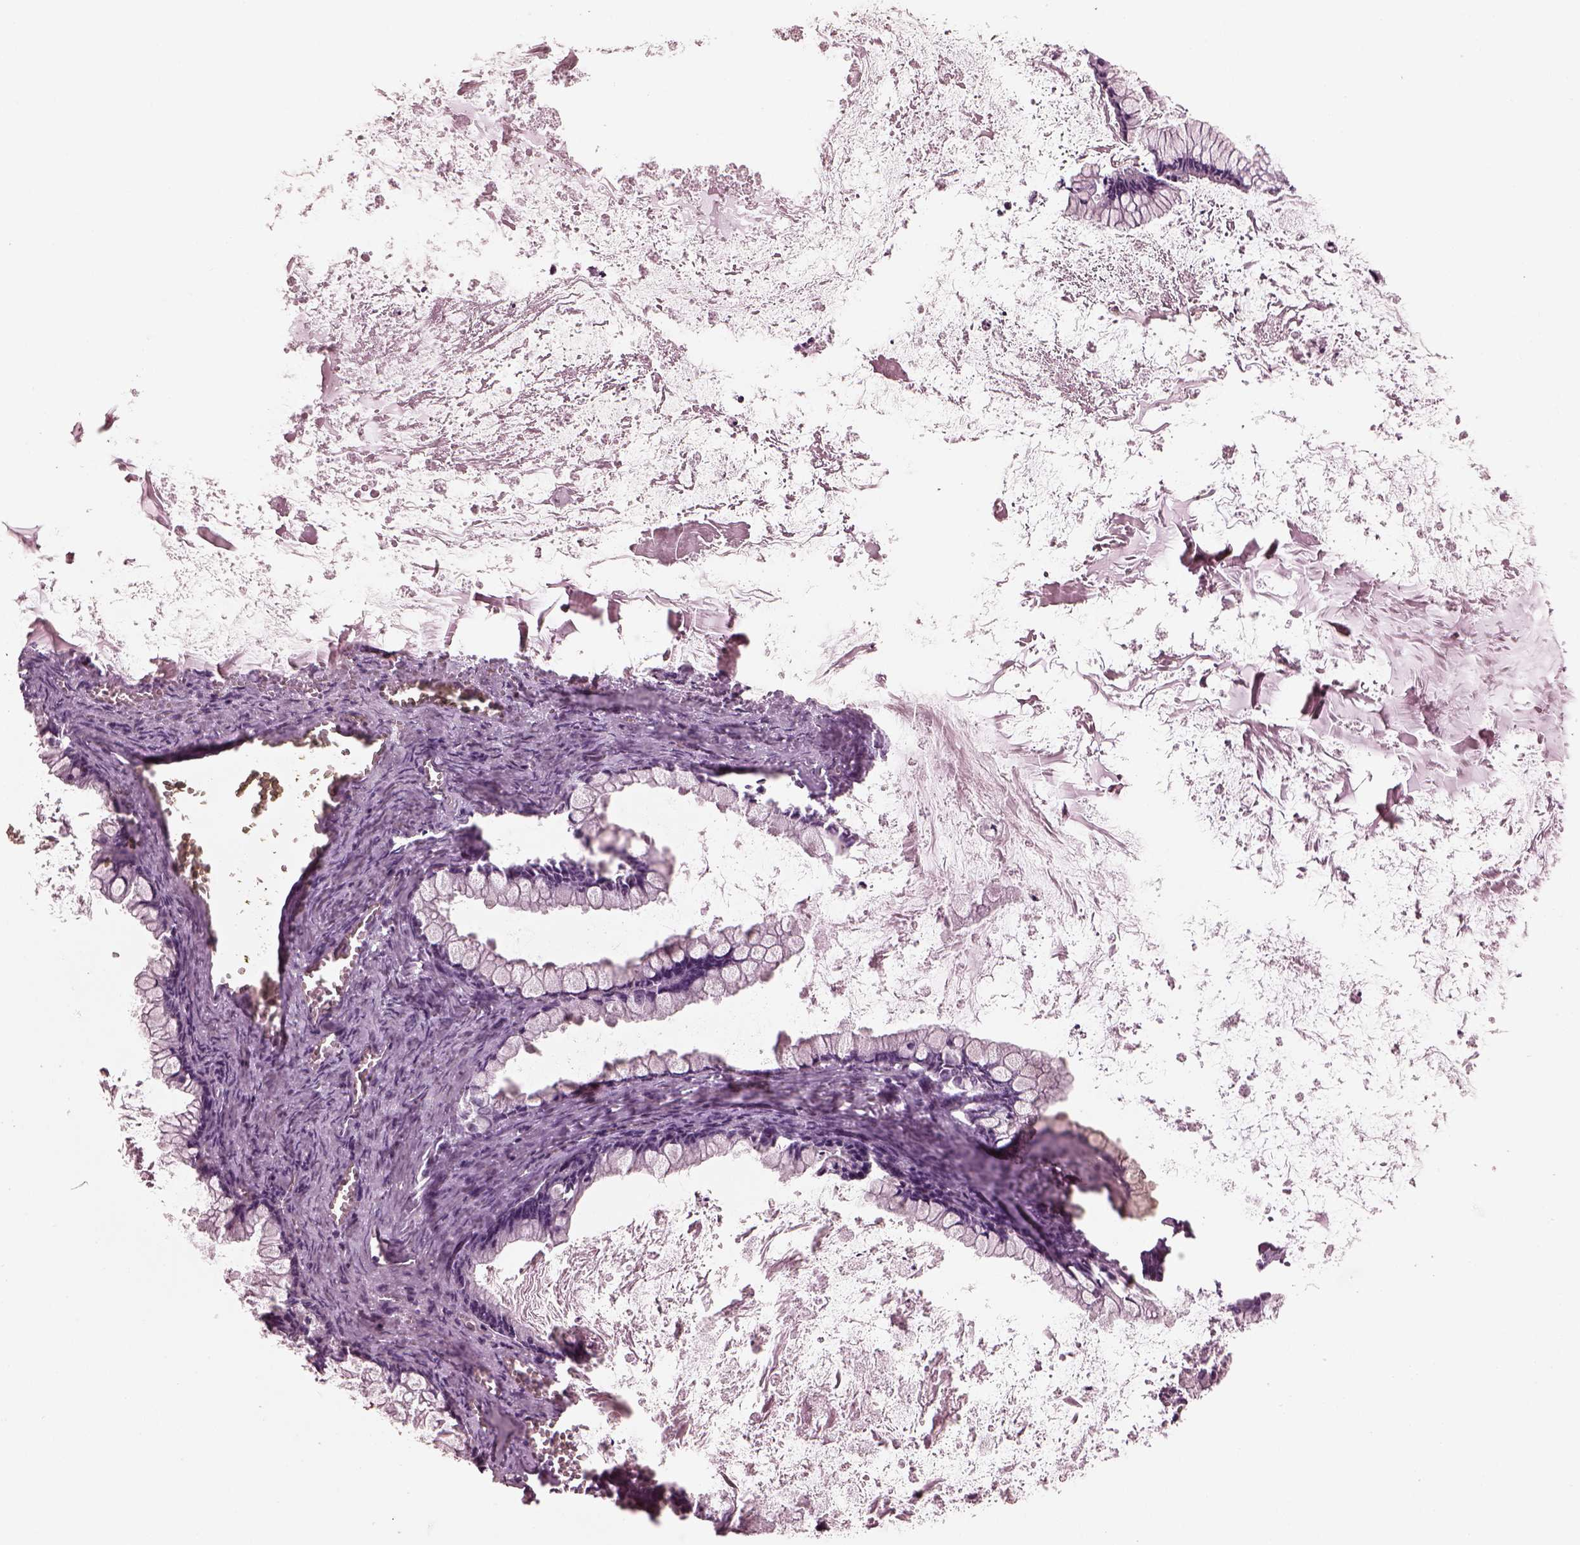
{"staining": {"intensity": "negative", "quantity": "none", "location": "none"}, "tissue": "ovarian cancer", "cell_type": "Tumor cells", "image_type": "cancer", "snomed": [{"axis": "morphology", "description": "Cystadenocarcinoma, mucinous, NOS"}, {"axis": "topography", "description": "Ovary"}], "caption": "Photomicrograph shows no protein expression in tumor cells of ovarian mucinous cystadenocarcinoma tissue. (DAB immunohistochemistry with hematoxylin counter stain).", "gene": "EIF4E1B", "patient": {"sex": "female", "age": 67}}